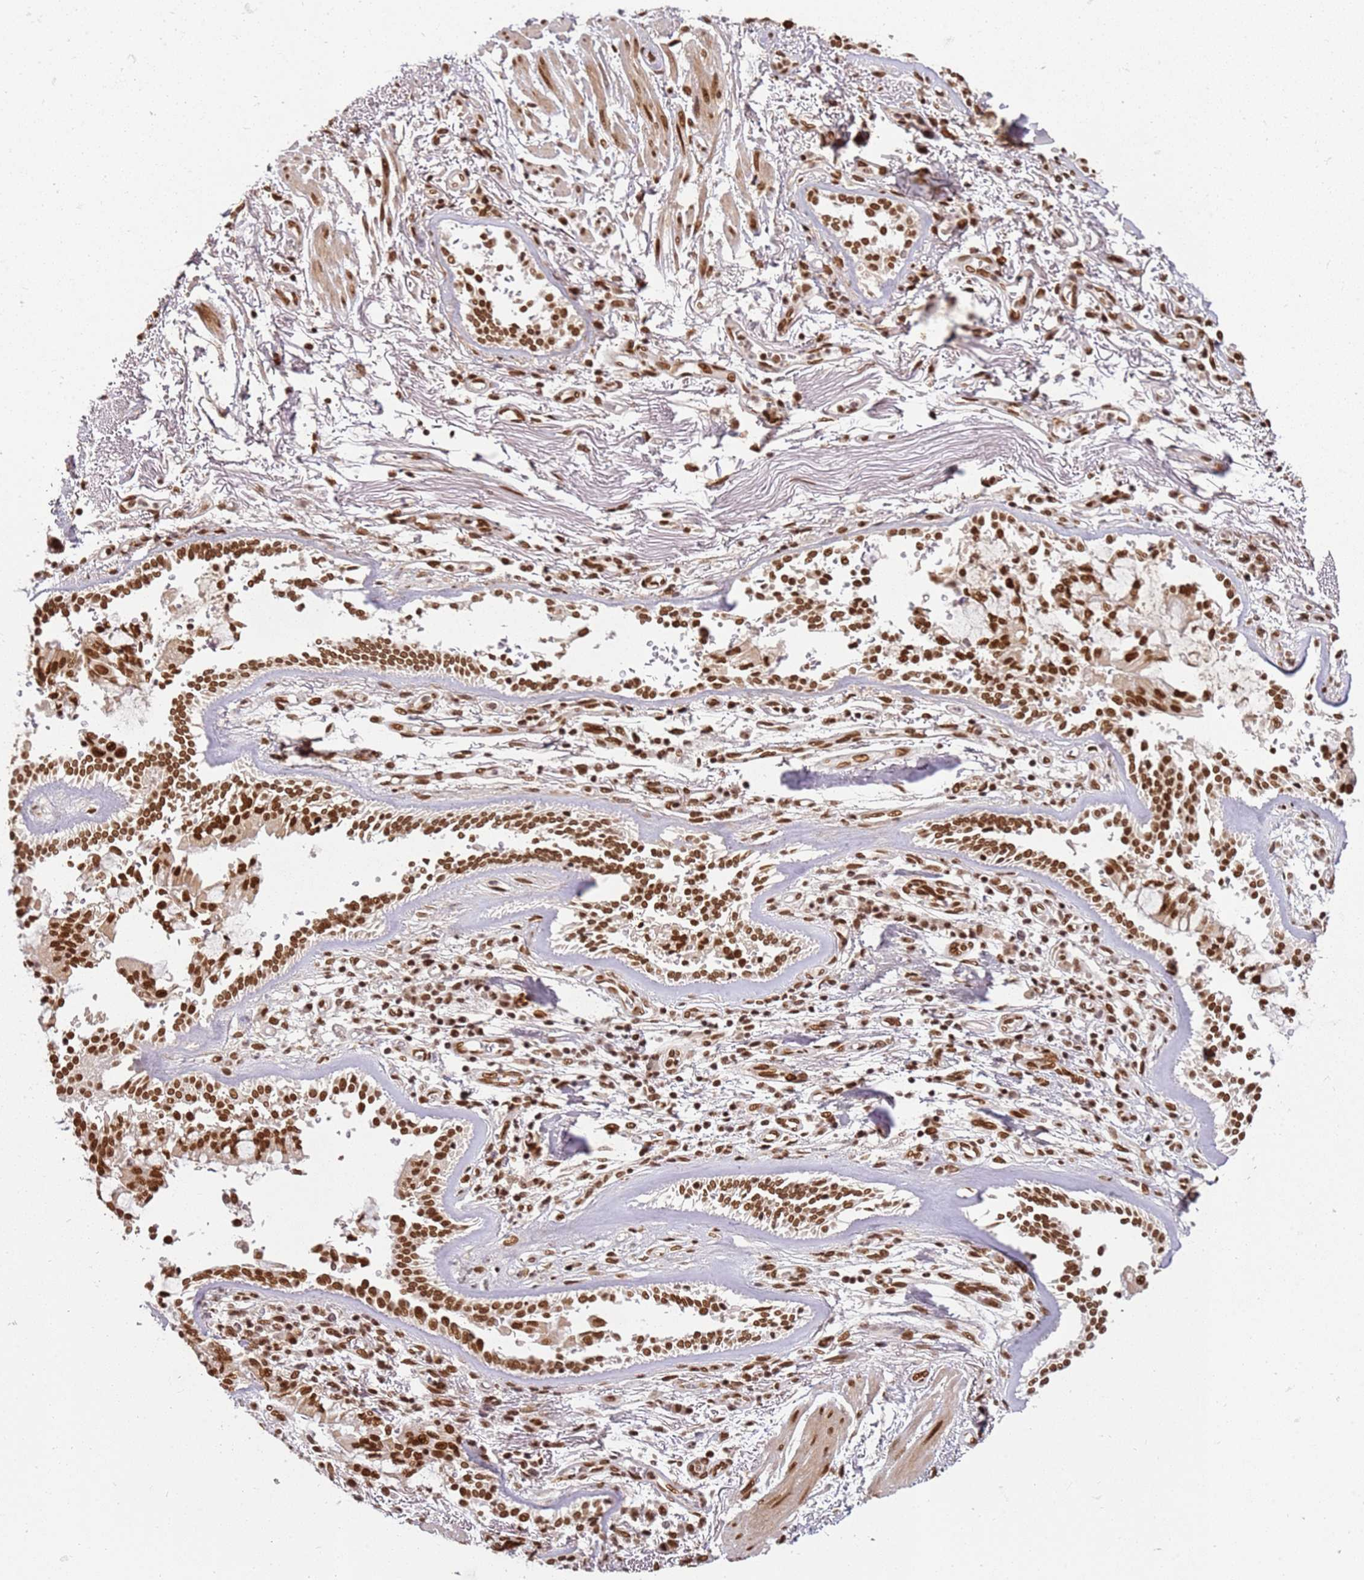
{"staining": {"intensity": "strong", "quantity": ">75%", "location": "nuclear"}, "tissue": "adipose tissue", "cell_type": "Adipocytes", "image_type": "normal", "snomed": [{"axis": "morphology", "description": "Normal tissue, NOS"}, {"axis": "topography", "description": "Cartilage tissue"}], "caption": "Unremarkable adipose tissue displays strong nuclear expression in approximately >75% of adipocytes, visualized by immunohistochemistry.", "gene": "TENT4A", "patient": {"sex": "male", "age": 73}}